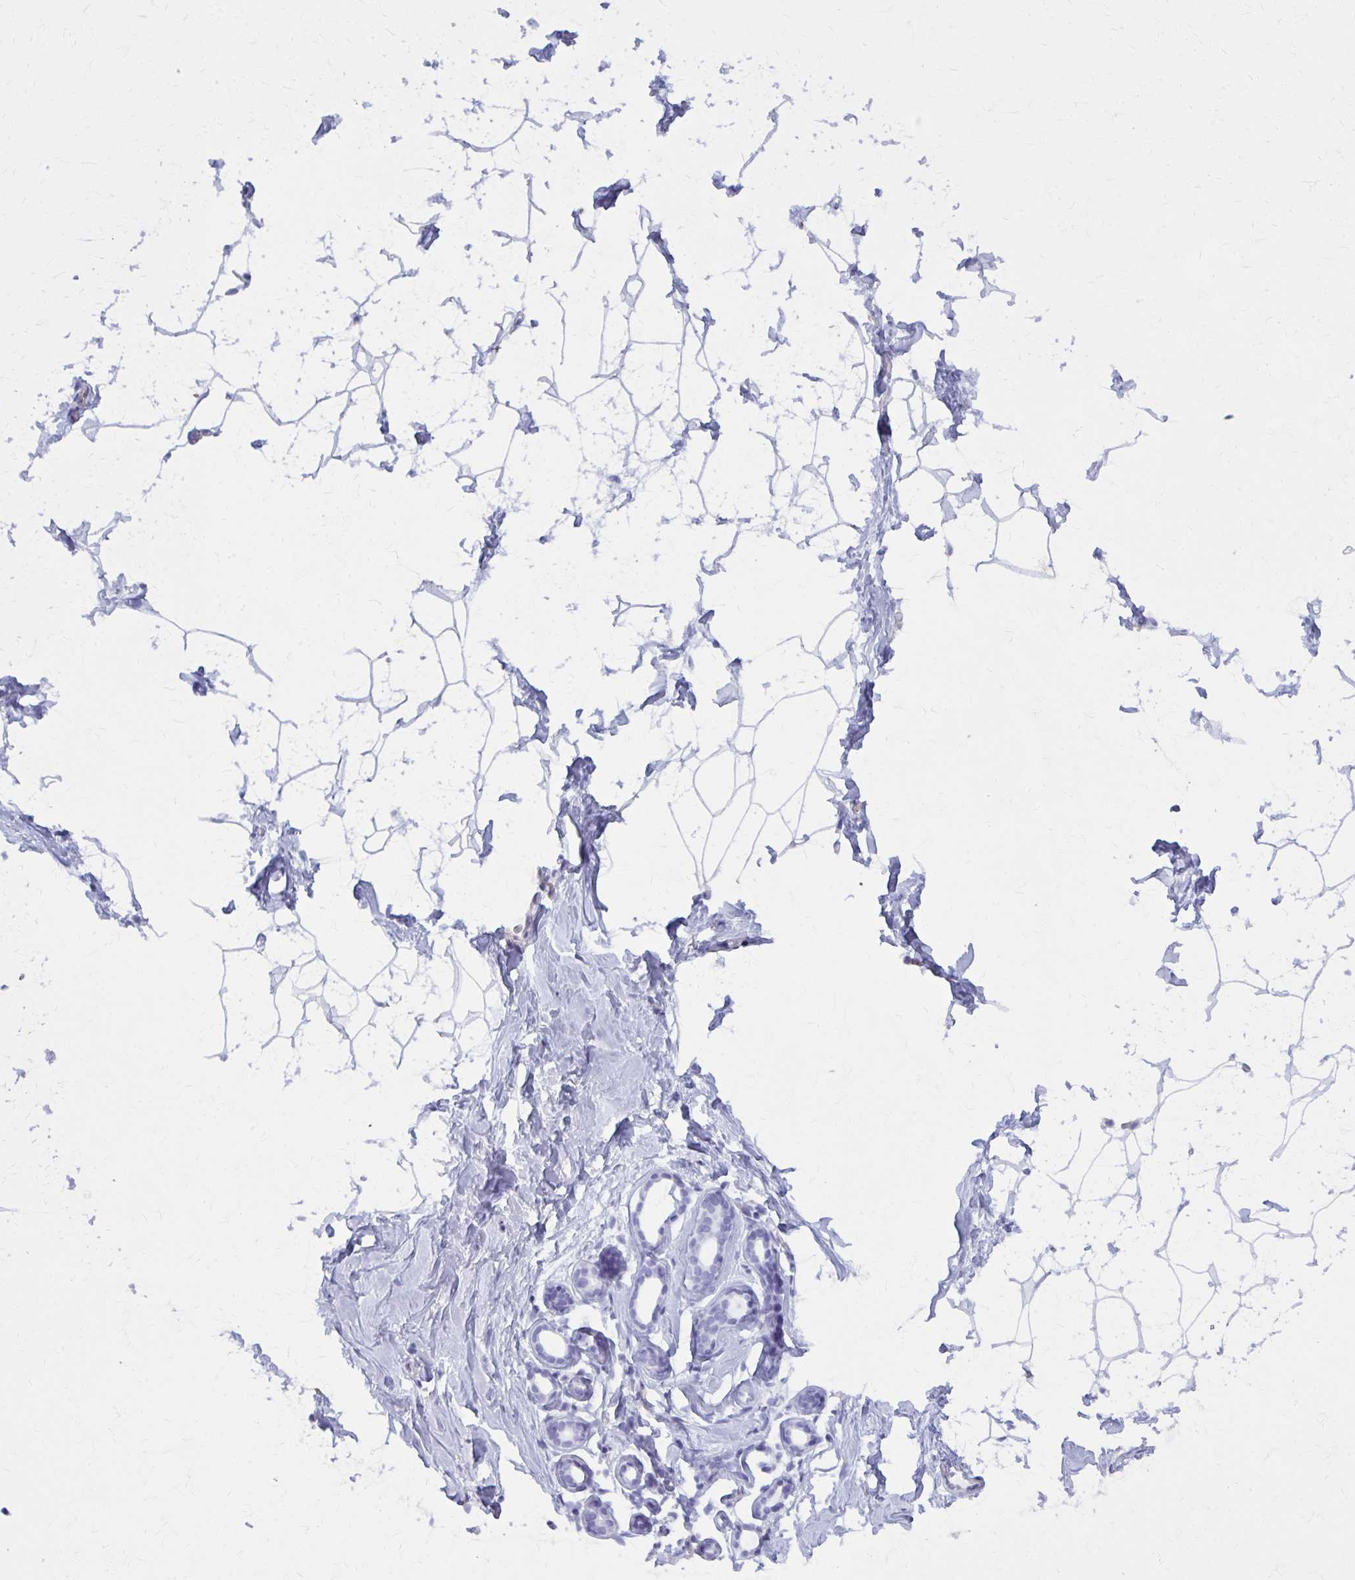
{"staining": {"intensity": "negative", "quantity": "none", "location": "none"}, "tissue": "breast", "cell_type": "Adipocytes", "image_type": "normal", "snomed": [{"axis": "morphology", "description": "Normal tissue, NOS"}, {"axis": "topography", "description": "Breast"}], "caption": "An image of human breast is negative for staining in adipocytes. Nuclei are stained in blue.", "gene": "GFAP", "patient": {"sex": "female", "age": 32}}